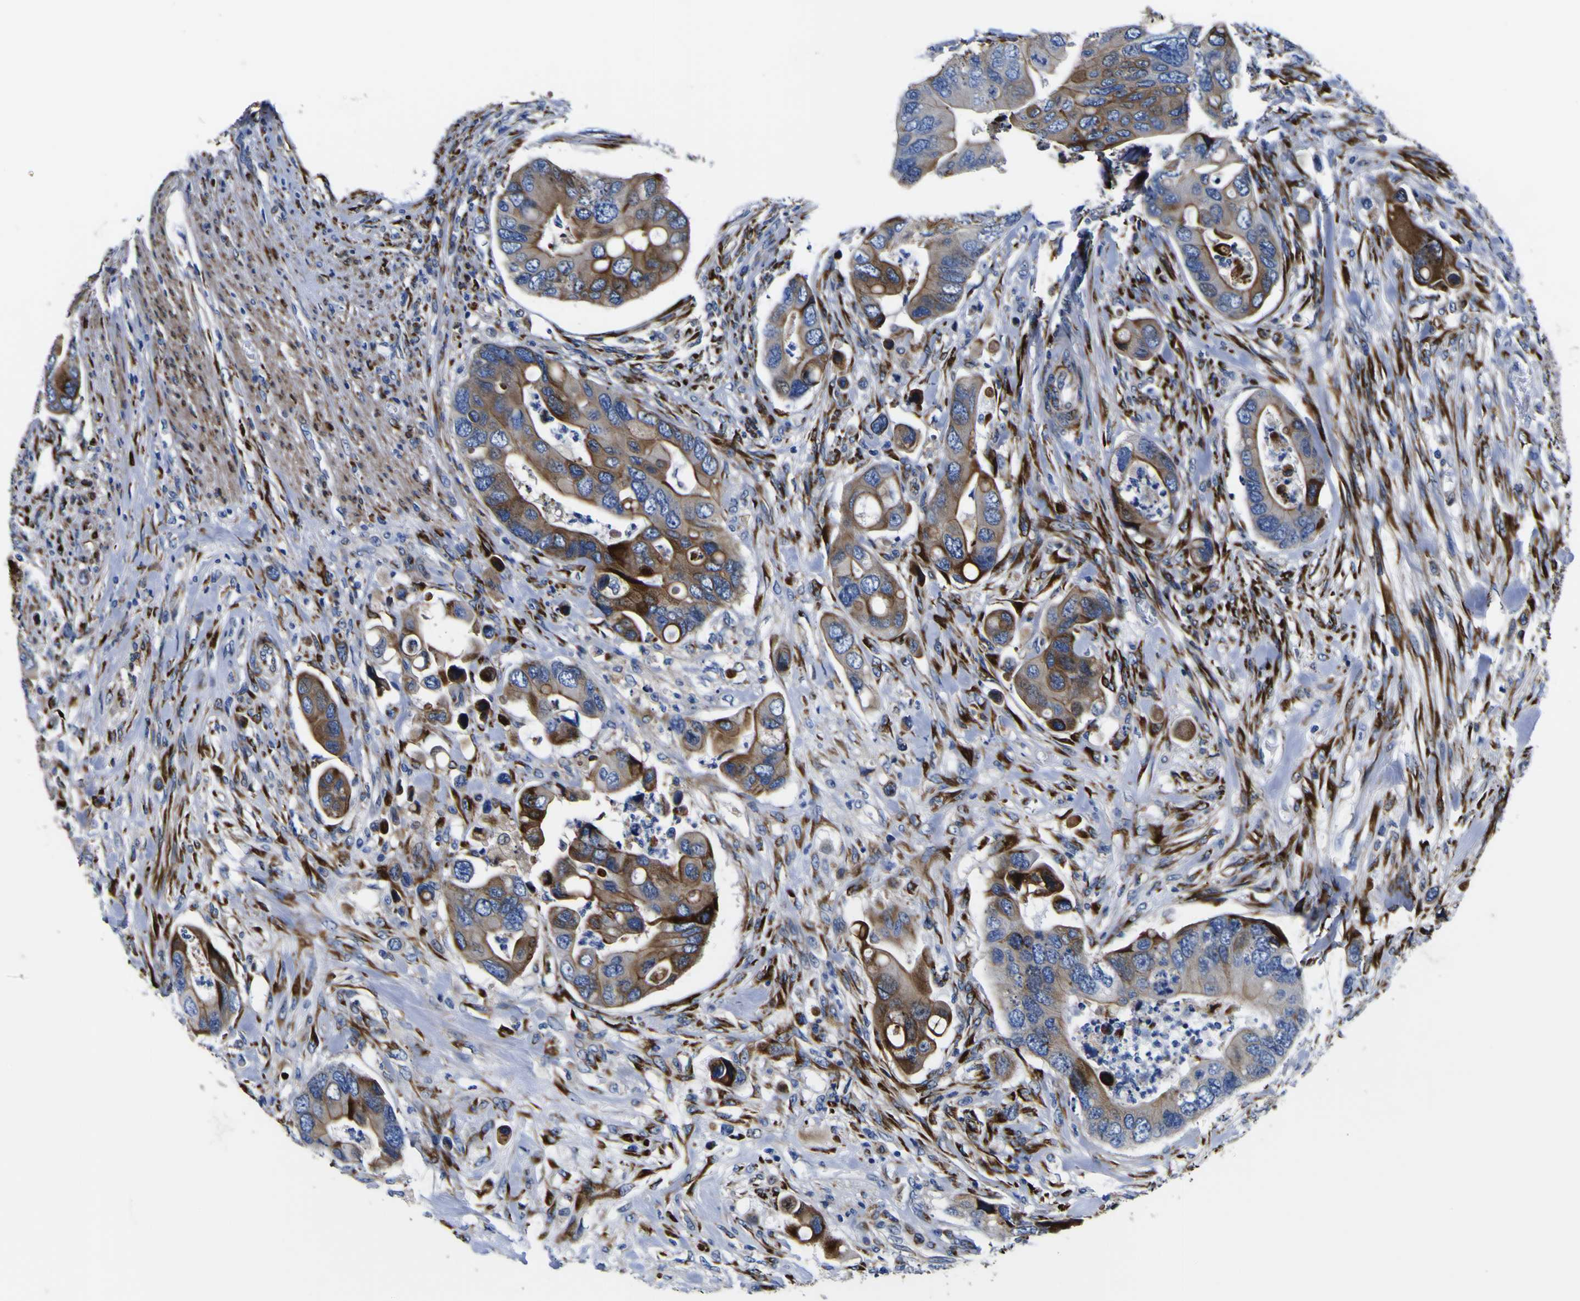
{"staining": {"intensity": "strong", "quantity": "<25%", "location": "cytoplasmic/membranous"}, "tissue": "colorectal cancer", "cell_type": "Tumor cells", "image_type": "cancer", "snomed": [{"axis": "morphology", "description": "Adenocarcinoma, NOS"}, {"axis": "topography", "description": "Rectum"}], "caption": "Immunohistochemistry of colorectal adenocarcinoma reveals medium levels of strong cytoplasmic/membranous positivity in about <25% of tumor cells.", "gene": "SCD", "patient": {"sex": "female", "age": 57}}